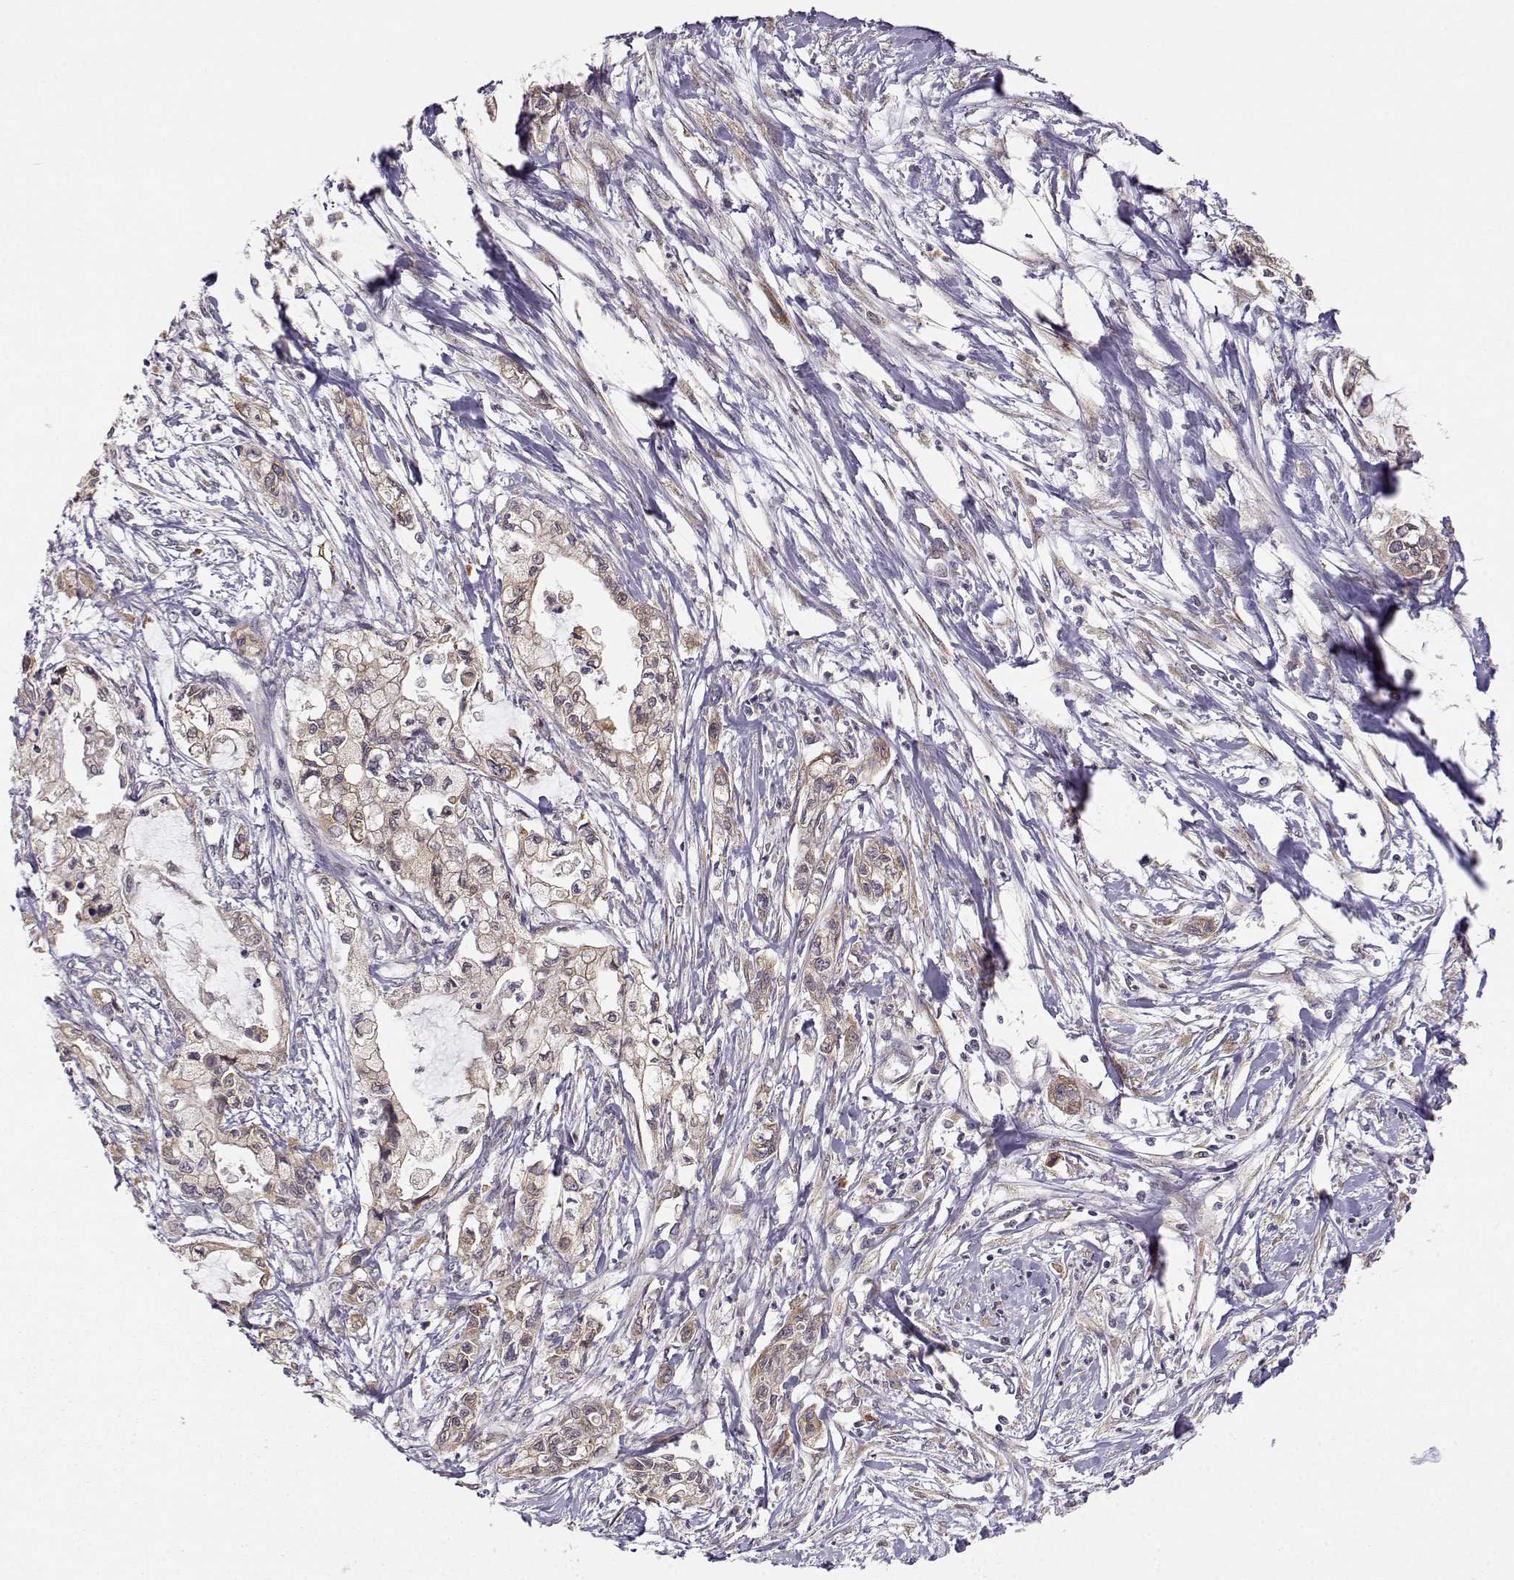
{"staining": {"intensity": "weak", "quantity": "25%-75%", "location": "cytoplasmic/membranous"}, "tissue": "pancreatic cancer", "cell_type": "Tumor cells", "image_type": "cancer", "snomed": [{"axis": "morphology", "description": "Adenocarcinoma, NOS"}, {"axis": "topography", "description": "Pancreas"}], "caption": "Weak cytoplasmic/membranous protein positivity is present in about 25%-75% of tumor cells in adenocarcinoma (pancreatic). Nuclei are stained in blue.", "gene": "ERGIC2", "patient": {"sex": "male", "age": 54}}